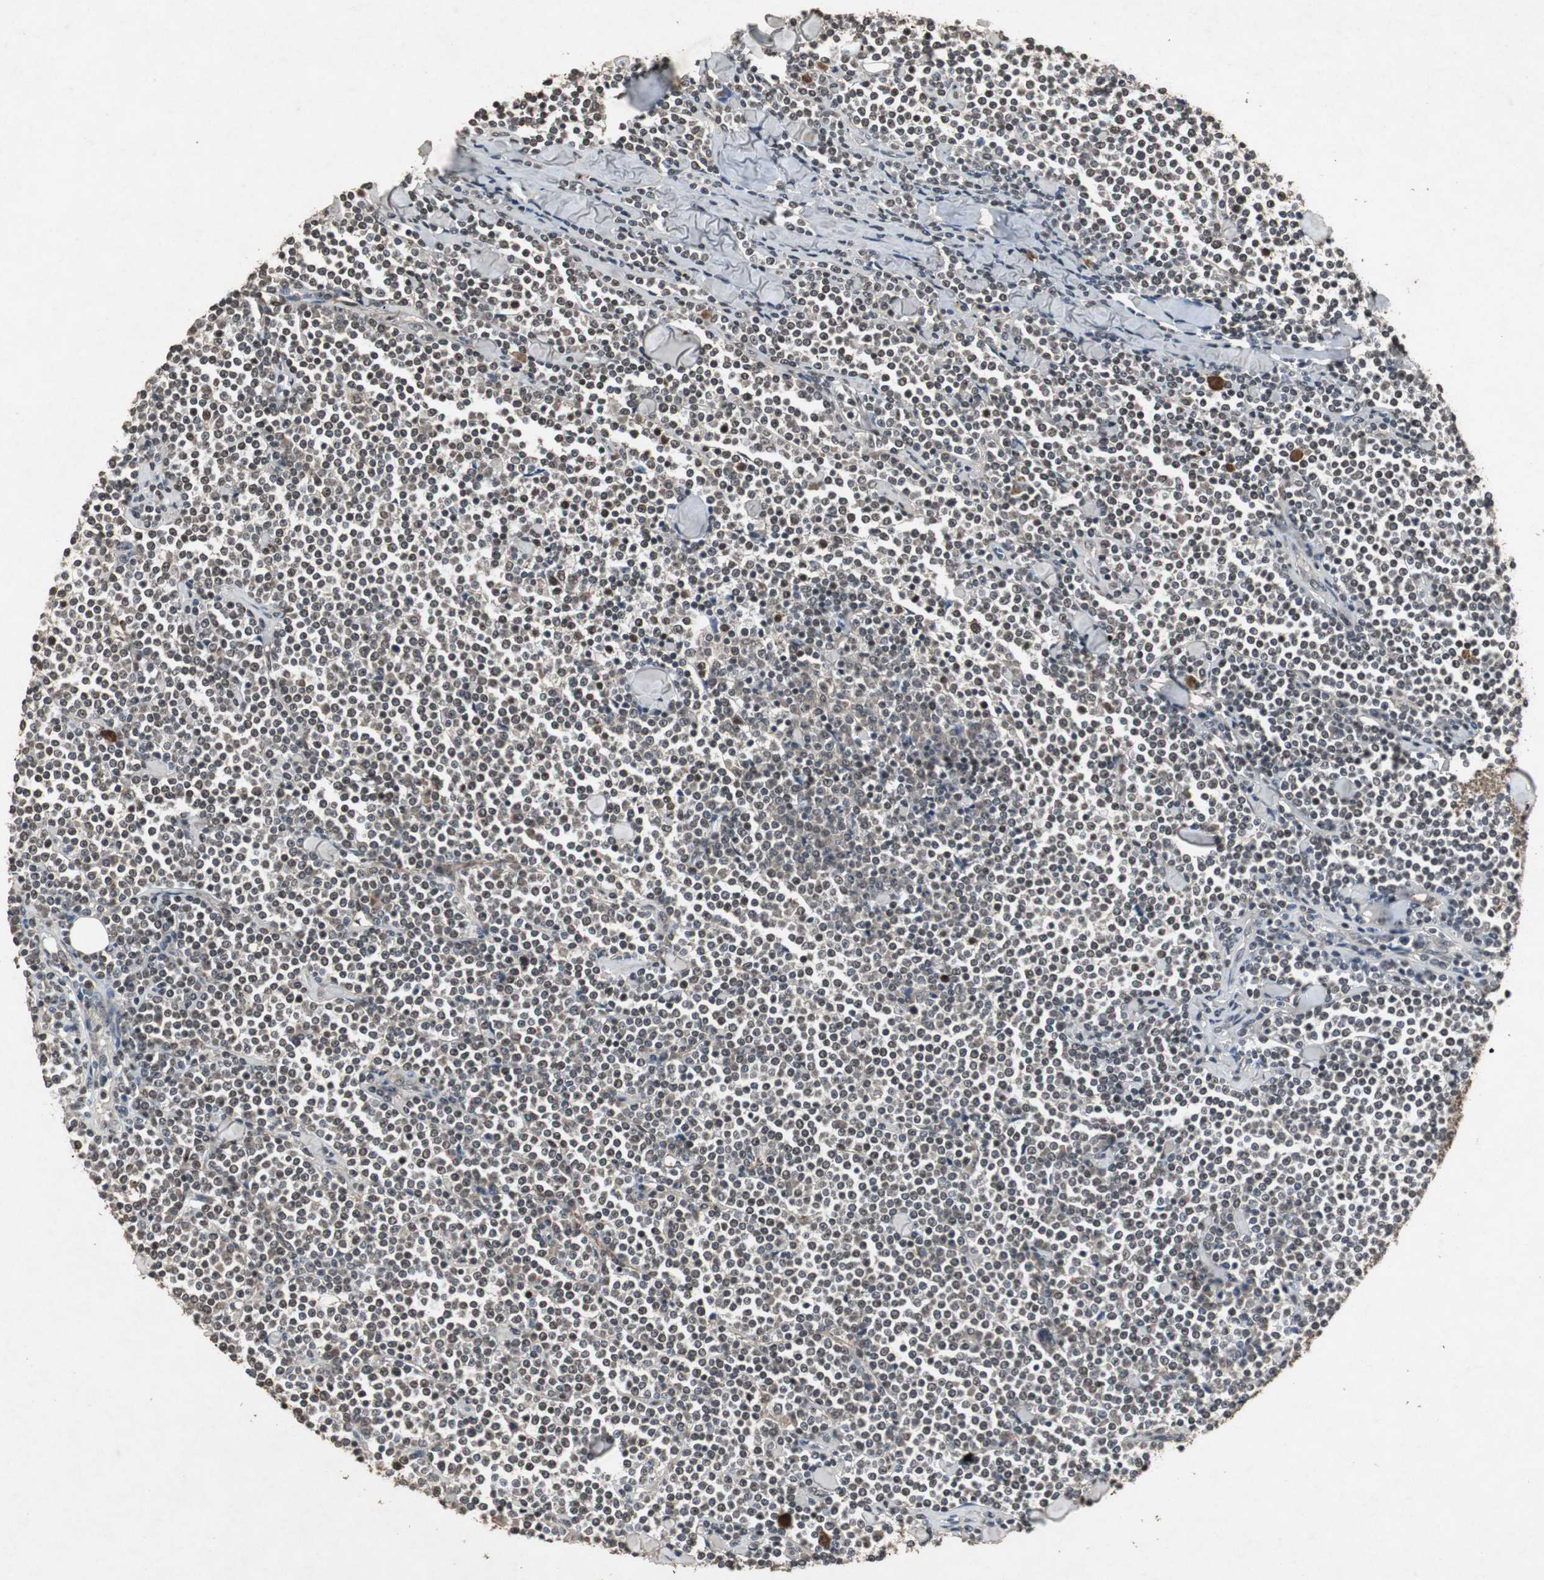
{"staining": {"intensity": "moderate", "quantity": ">75%", "location": "cytoplasmic/membranous,nuclear"}, "tissue": "lymphoma", "cell_type": "Tumor cells", "image_type": "cancer", "snomed": [{"axis": "morphology", "description": "Malignant lymphoma, non-Hodgkin's type, Low grade"}, {"axis": "topography", "description": "Soft tissue"}], "caption": "Malignant lymphoma, non-Hodgkin's type (low-grade) stained with immunohistochemistry exhibits moderate cytoplasmic/membranous and nuclear staining in about >75% of tumor cells.", "gene": "EMX1", "patient": {"sex": "male", "age": 92}}